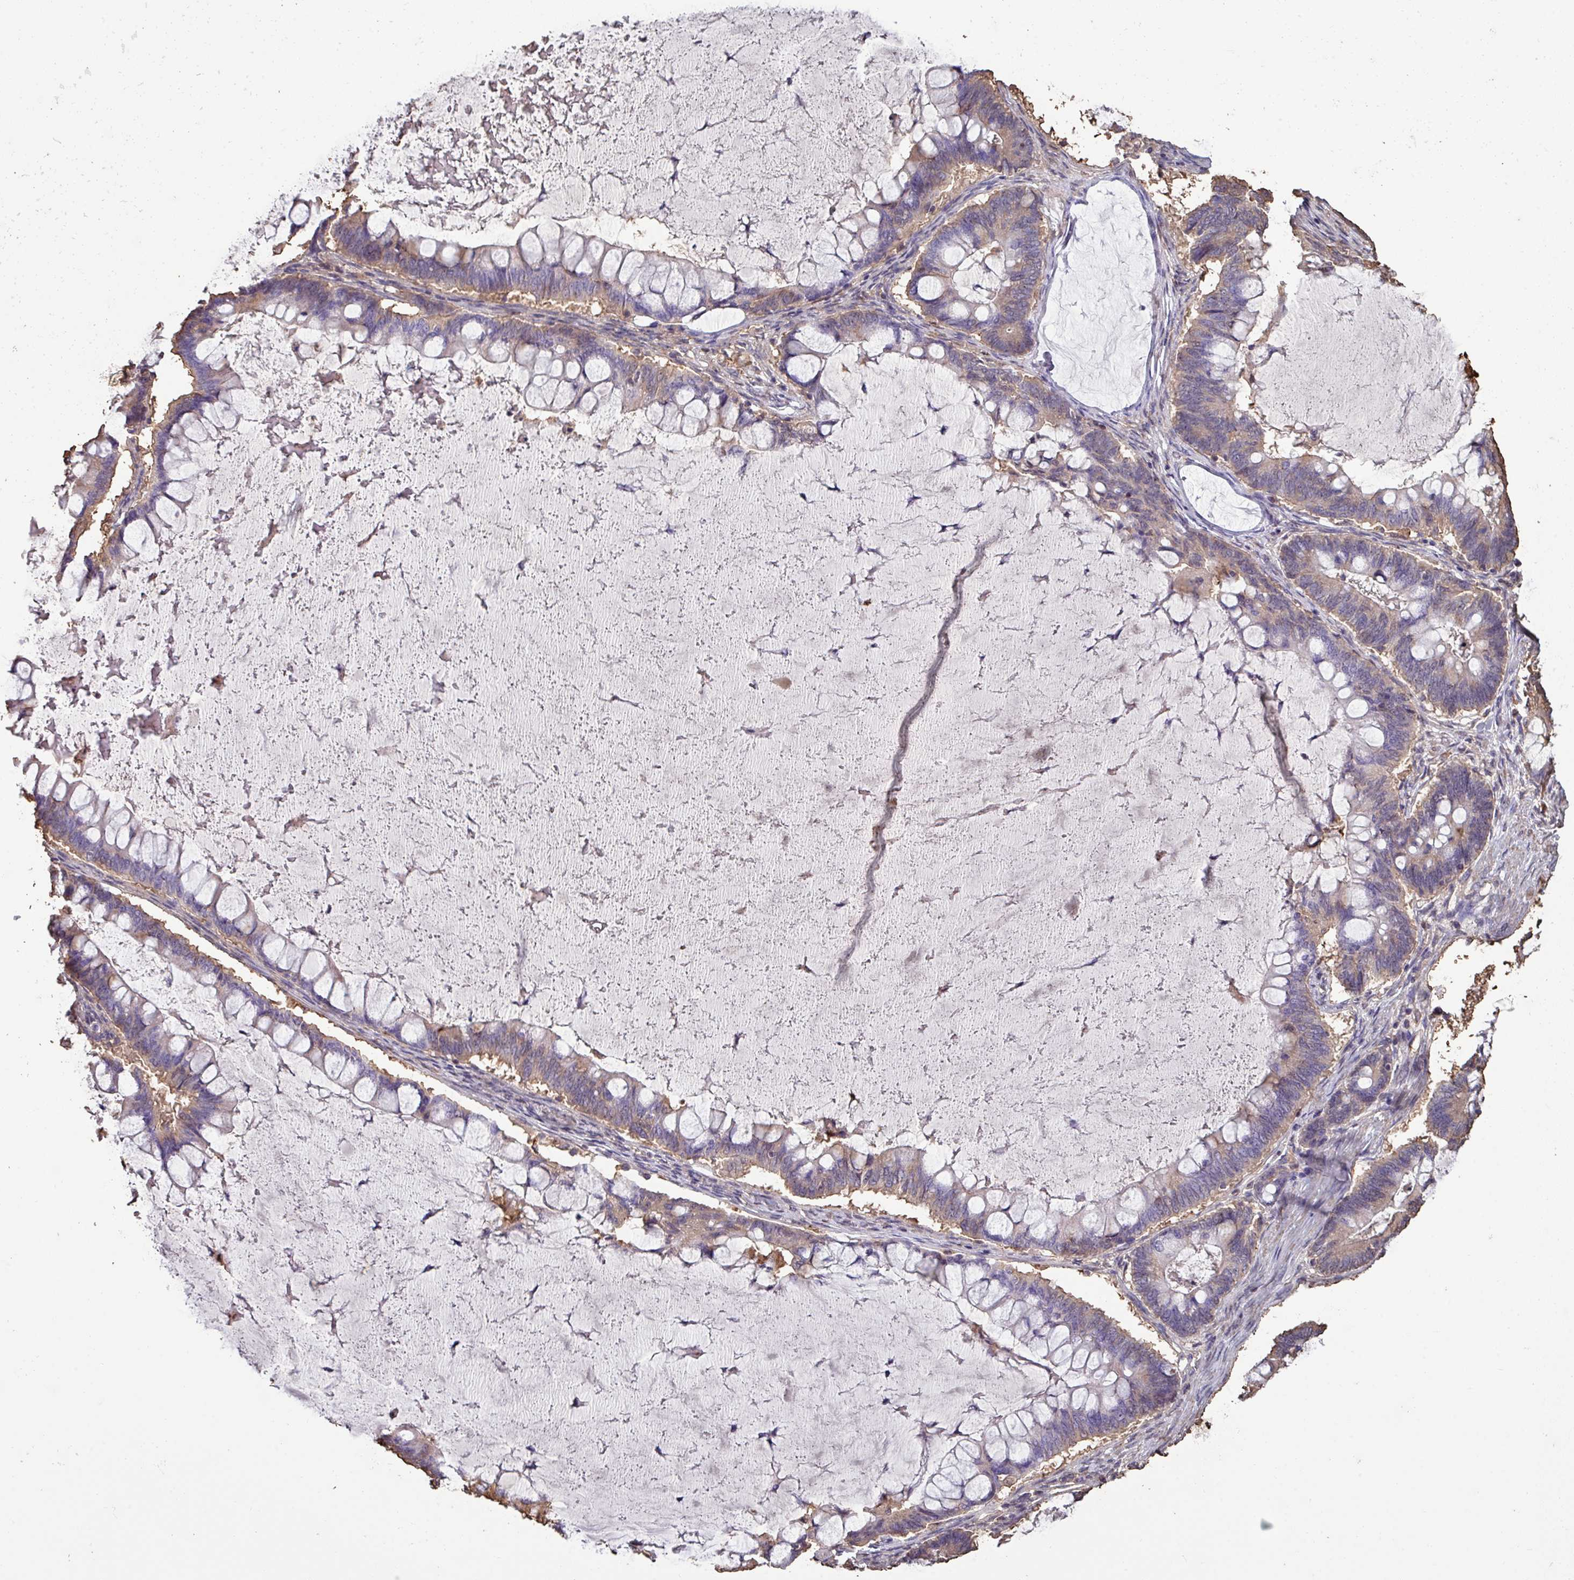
{"staining": {"intensity": "weak", "quantity": "25%-75%", "location": "cytoplasmic/membranous"}, "tissue": "ovarian cancer", "cell_type": "Tumor cells", "image_type": "cancer", "snomed": [{"axis": "morphology", "description": "Cystadenocarcinoma, mucinous, NOS"}, {"axis": "topography", "description": "Ovary"}], "caption": "Brown immunohistochemical staining in mucinous cystadenocarcinoma (ovarian) demonstrates weak cytoplasmic/membranous positivity in about 25%-75% of tumor cells.", "gene": "CAMK2B", "patient": {"sex": "female", "age": 61}}